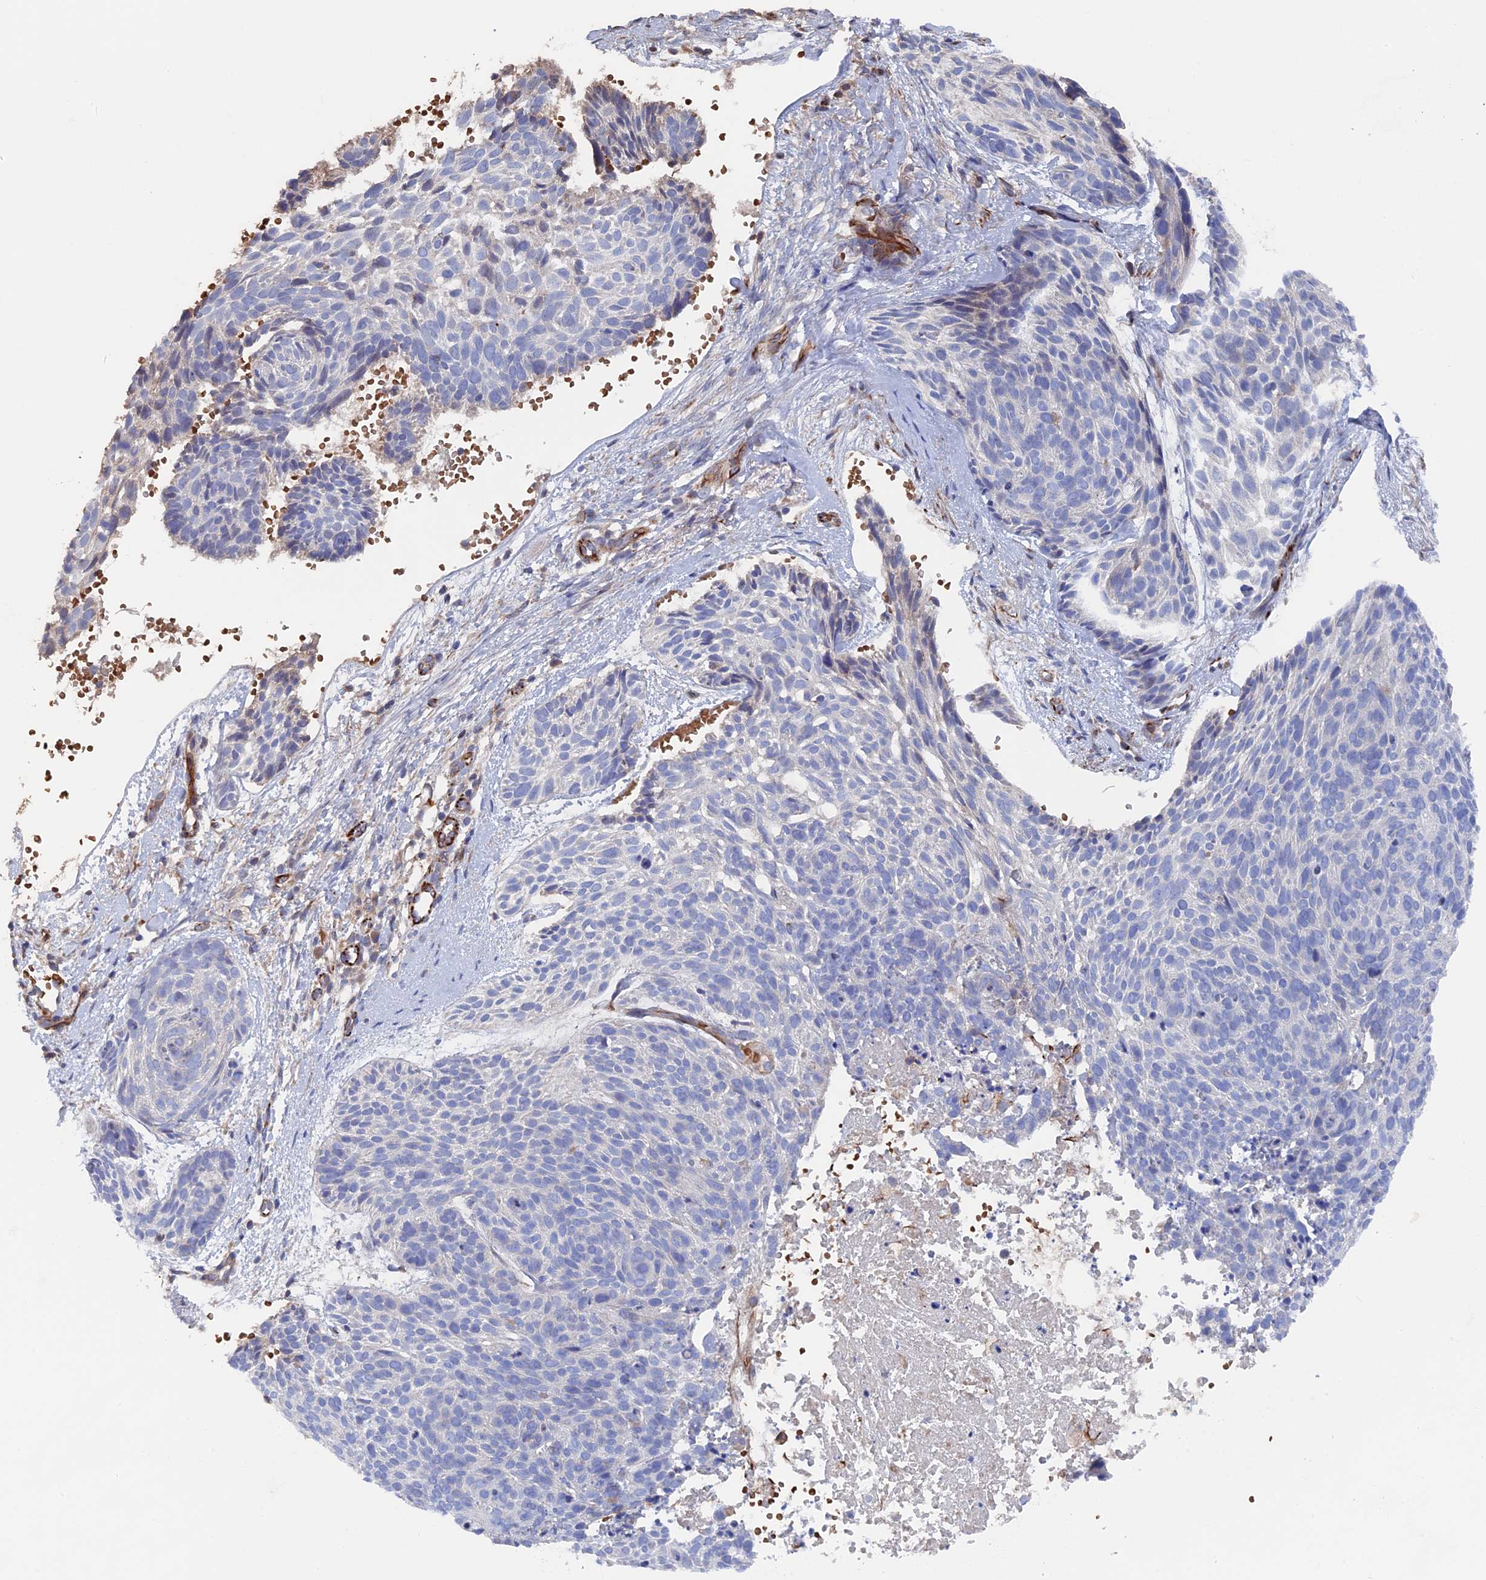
{"staining": {"intensity": "negative", "quantity": "none", "location": "none"}, "tissue": "skin cancer", "cell_type": "Tumor cells", "image_type": "cancer", "snomed": [{"axis": "morphology", "description": "Normal tissue, NOS"}, {"axis": "morphology", "description": "Basal cell carcinoma"}, {"axis": "topography", "description": "Skin"}], "caption": "The immunohistochemistry image has no significant positivity in tumor cells of skin cancer (basal cell carcinoma) tissue.", "gene": "SMG9", "patient": {"sex": "male", "age": 66}}